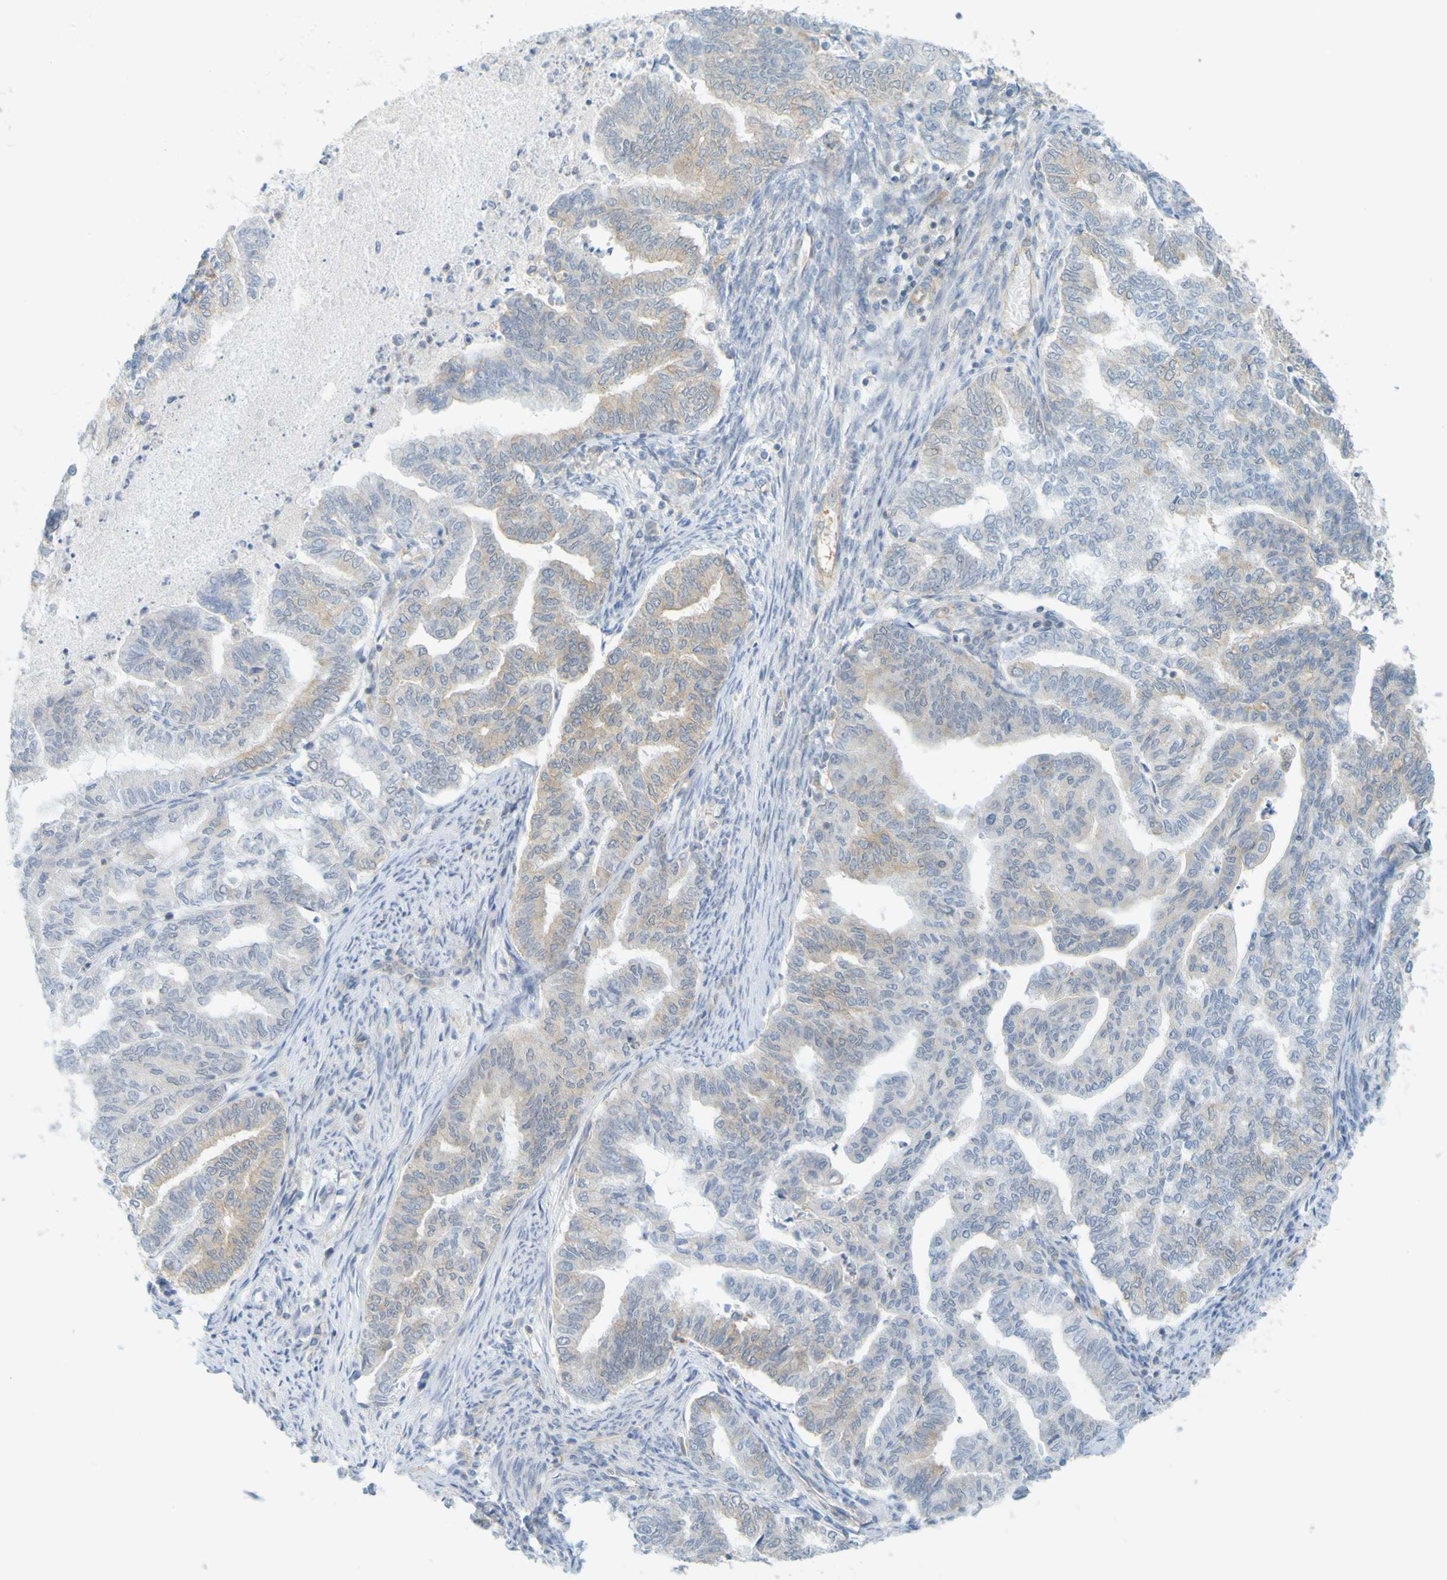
{"staining": {"intensity": "moderate", "quantity": "25%-75%", "location": "cytoplasmic/membranous"}, "tissue": "endometrial cancer", "cell_type": "Tumor cells", "image_type": "cancer", "snomed": [{"axis": "morphology", "description": "Adenocarcinoma, NOS"}, {"axis": "topography", "description": "Endometrium"}], "caption": "DAB (3,3'-diaminobenzidine) immunohistochemical staining of human endometrial cancer shows moderate cytoplasmic/membranous protein positivity in approximately 25%-75% of tumor cells.", "gene": "APPL1", "patient": {"sex": "female", "age": 79}}